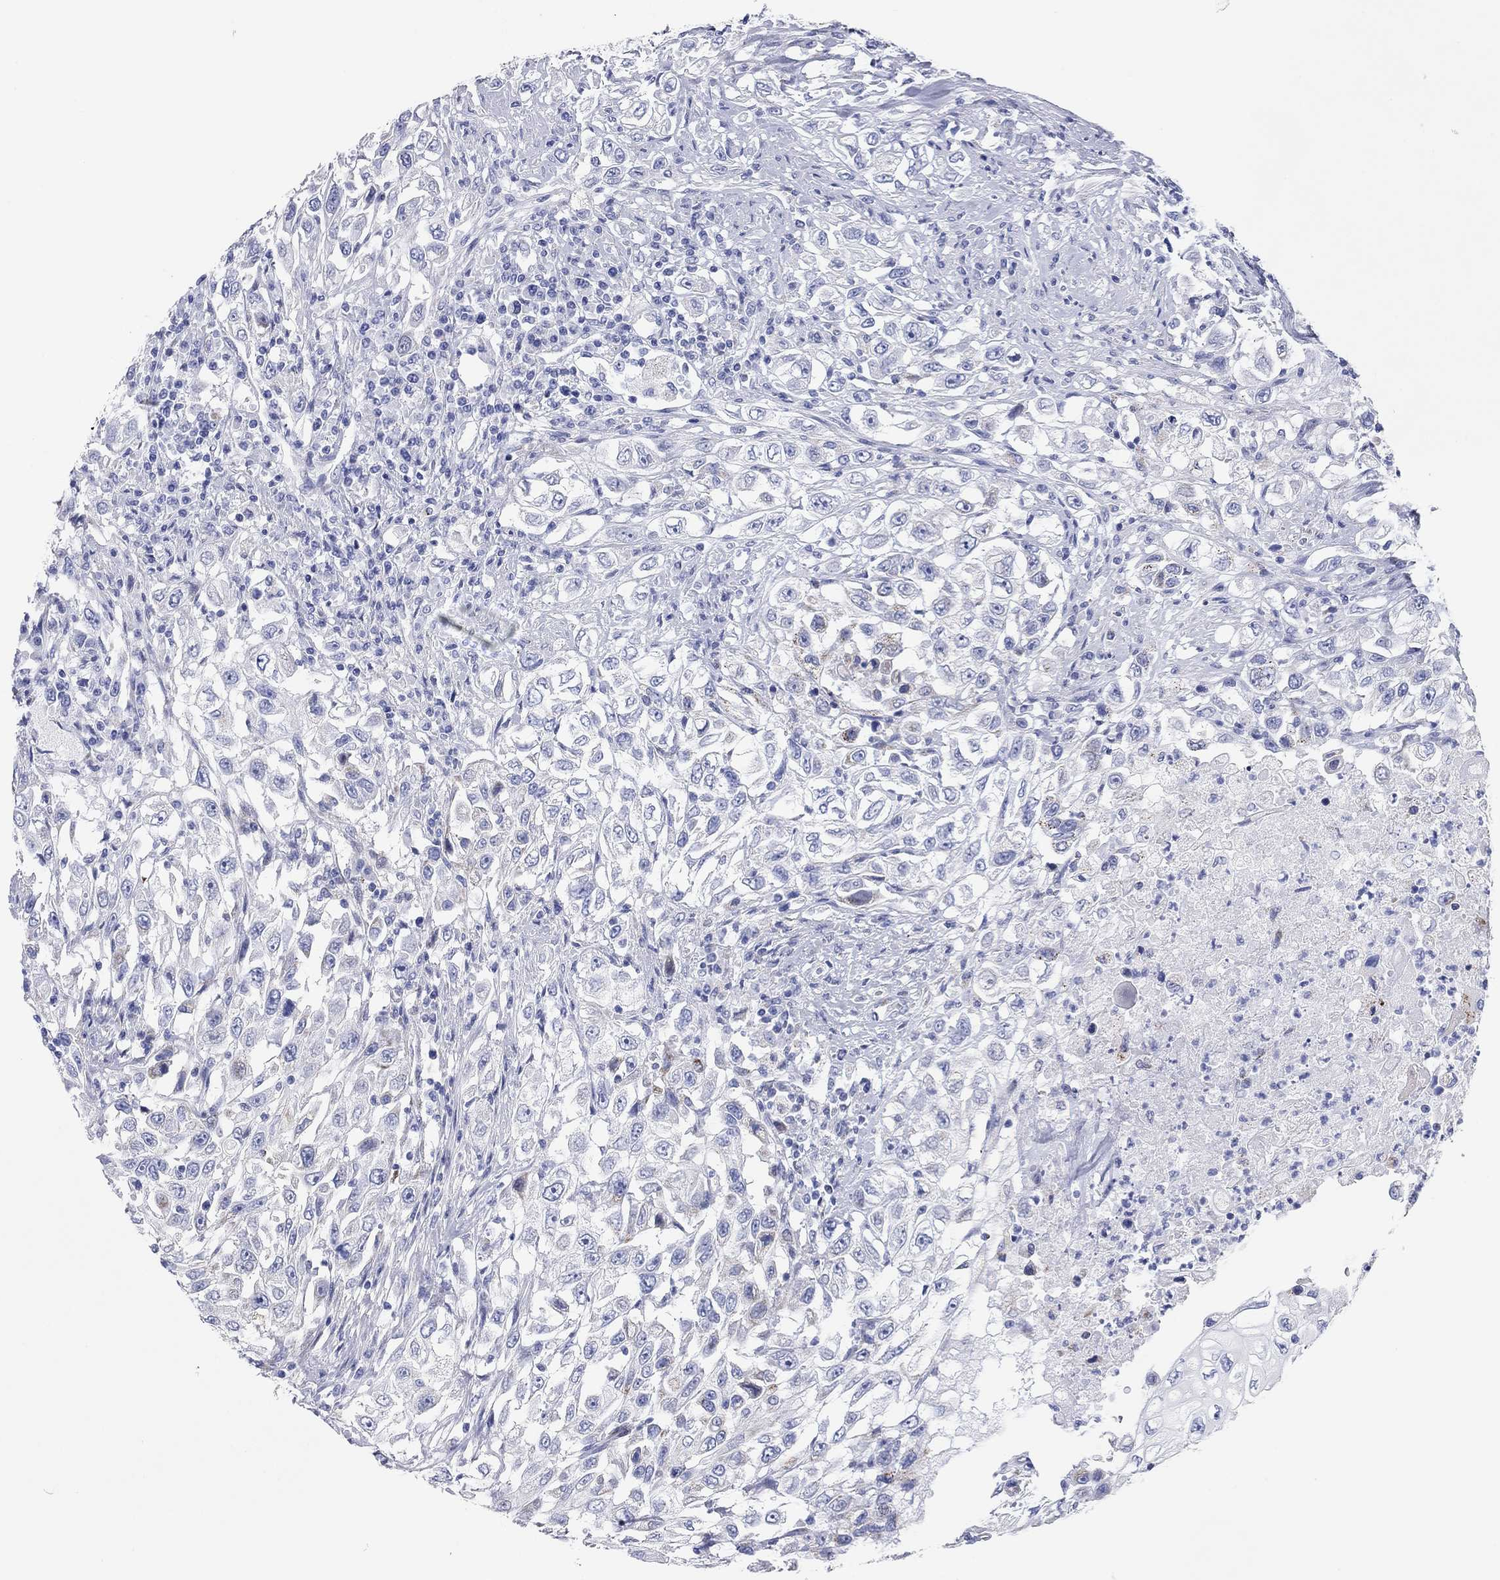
{"staining": {"intensity": "negative", "quantity": "none", "location": "none"}, "tissue": "urothelial cancer", "cell_type": "Tumor cells", "image_type": "cancer", "snomed": [{"axis": "morphology", "description": "Urothelial carcinoma, High grade"}, {"axis": "topography", "description": "Urinary bladder"}], "caption": "DAB (3,3'-diaminobenzidine) immunohistochemical staining of human high-grade urothelial carcinoma exhibits no significant staining in tumor cells.", "gene": "CHI3L2", "patient": {"sex": "female", "age": 56}}